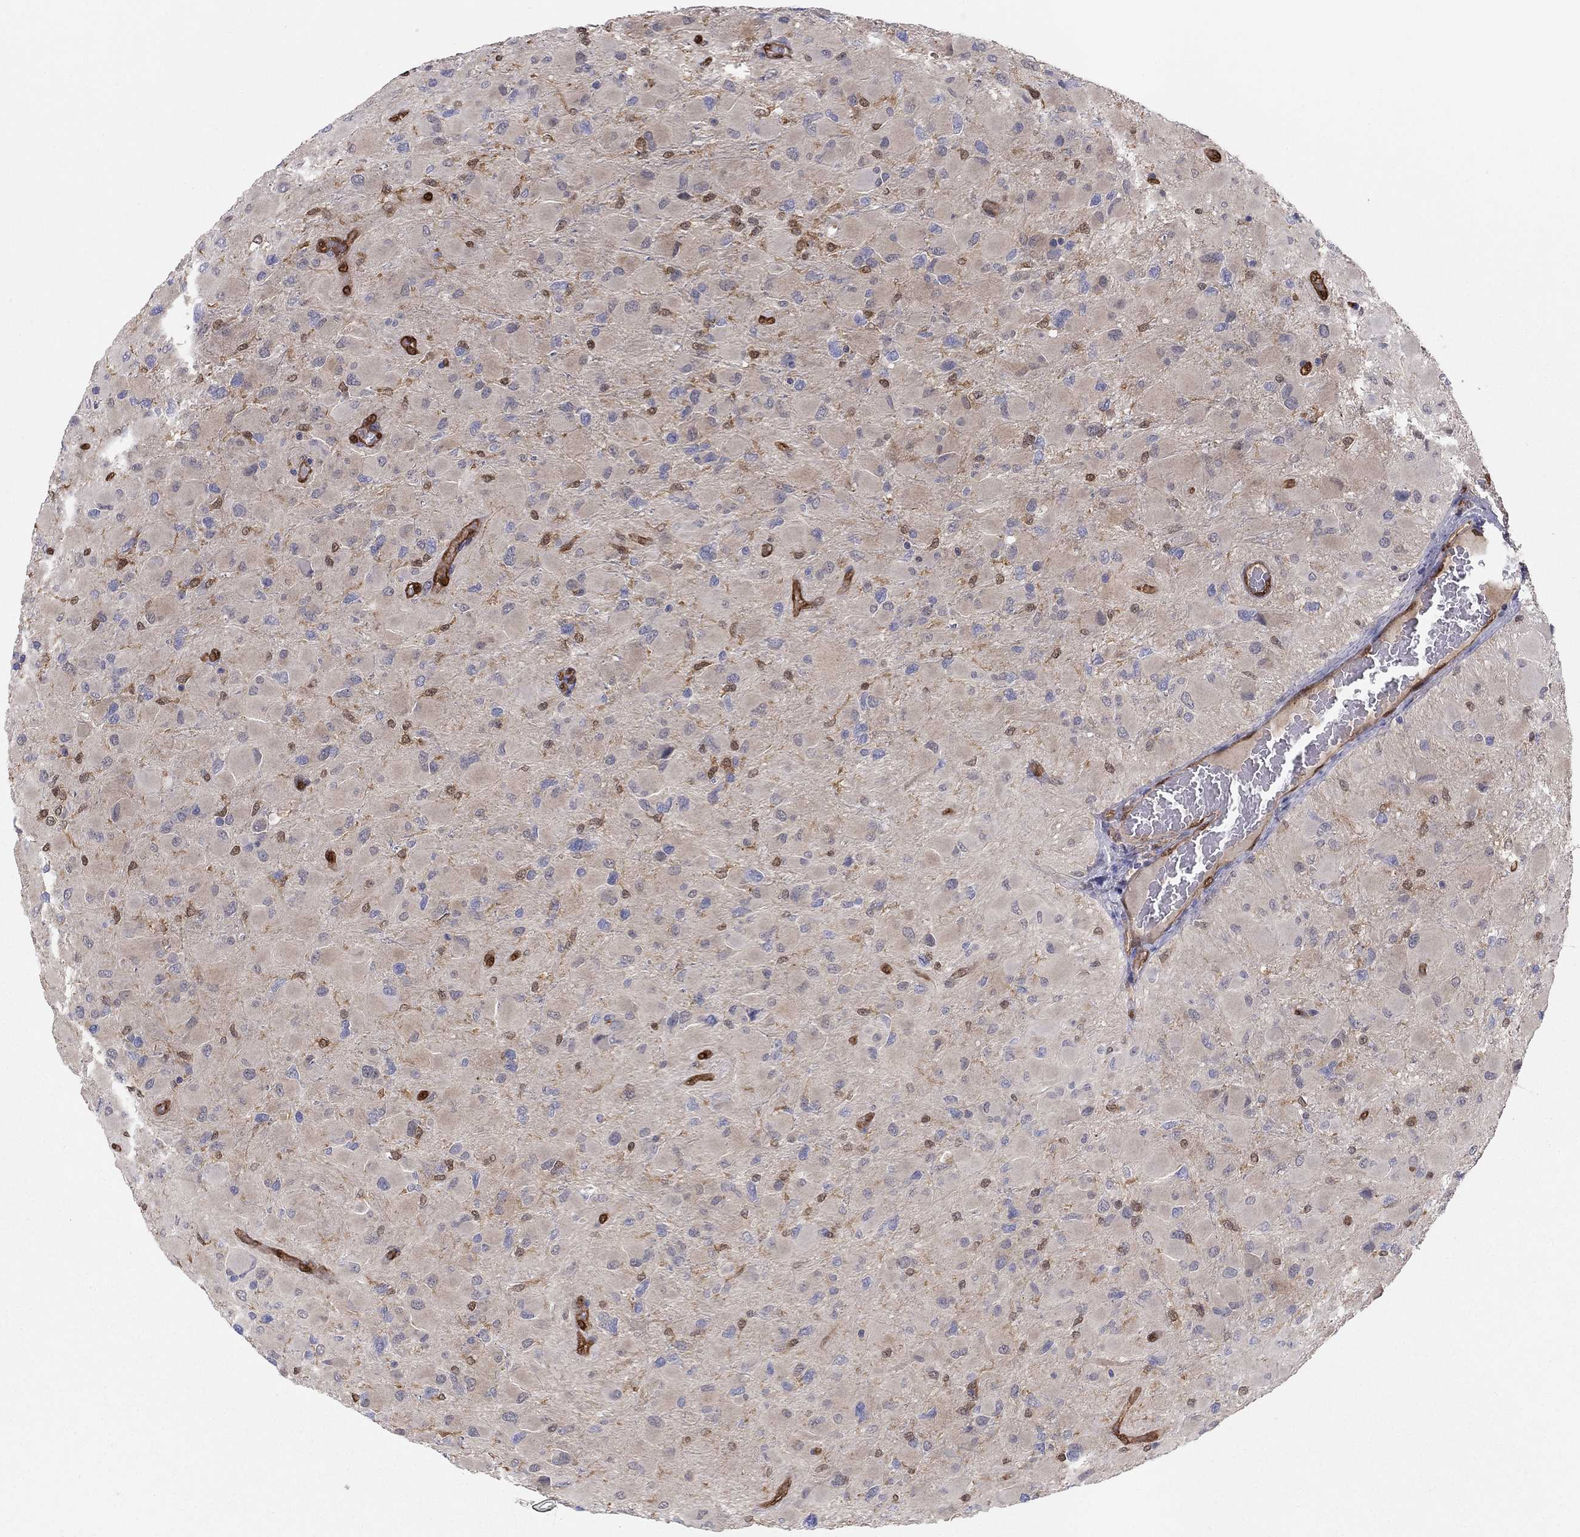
{"staining": {"intensity": "negative", "quantity": "none", "location": "none"}, "tissue": "glioma", "cell_type": "Tumor cells", "image_type": "cancer", "snomed": [{"axis": "morphology", "description": "Glioma, malignant, High grade"}, {"axis": "topography", "description": "Cerebral cortex"}], "caption": "An immunohistochemistry (IHC) image of glioma is shown. There is no staining in tumor cells of glioma. (Stains: DAB immunohistochemistry (IHC) with hematoxylin counter stain, Microscopy: brightfield microscopy at high magnification).", "gene": "PDXK", "patient": {"sex": "female", "age": 36}}